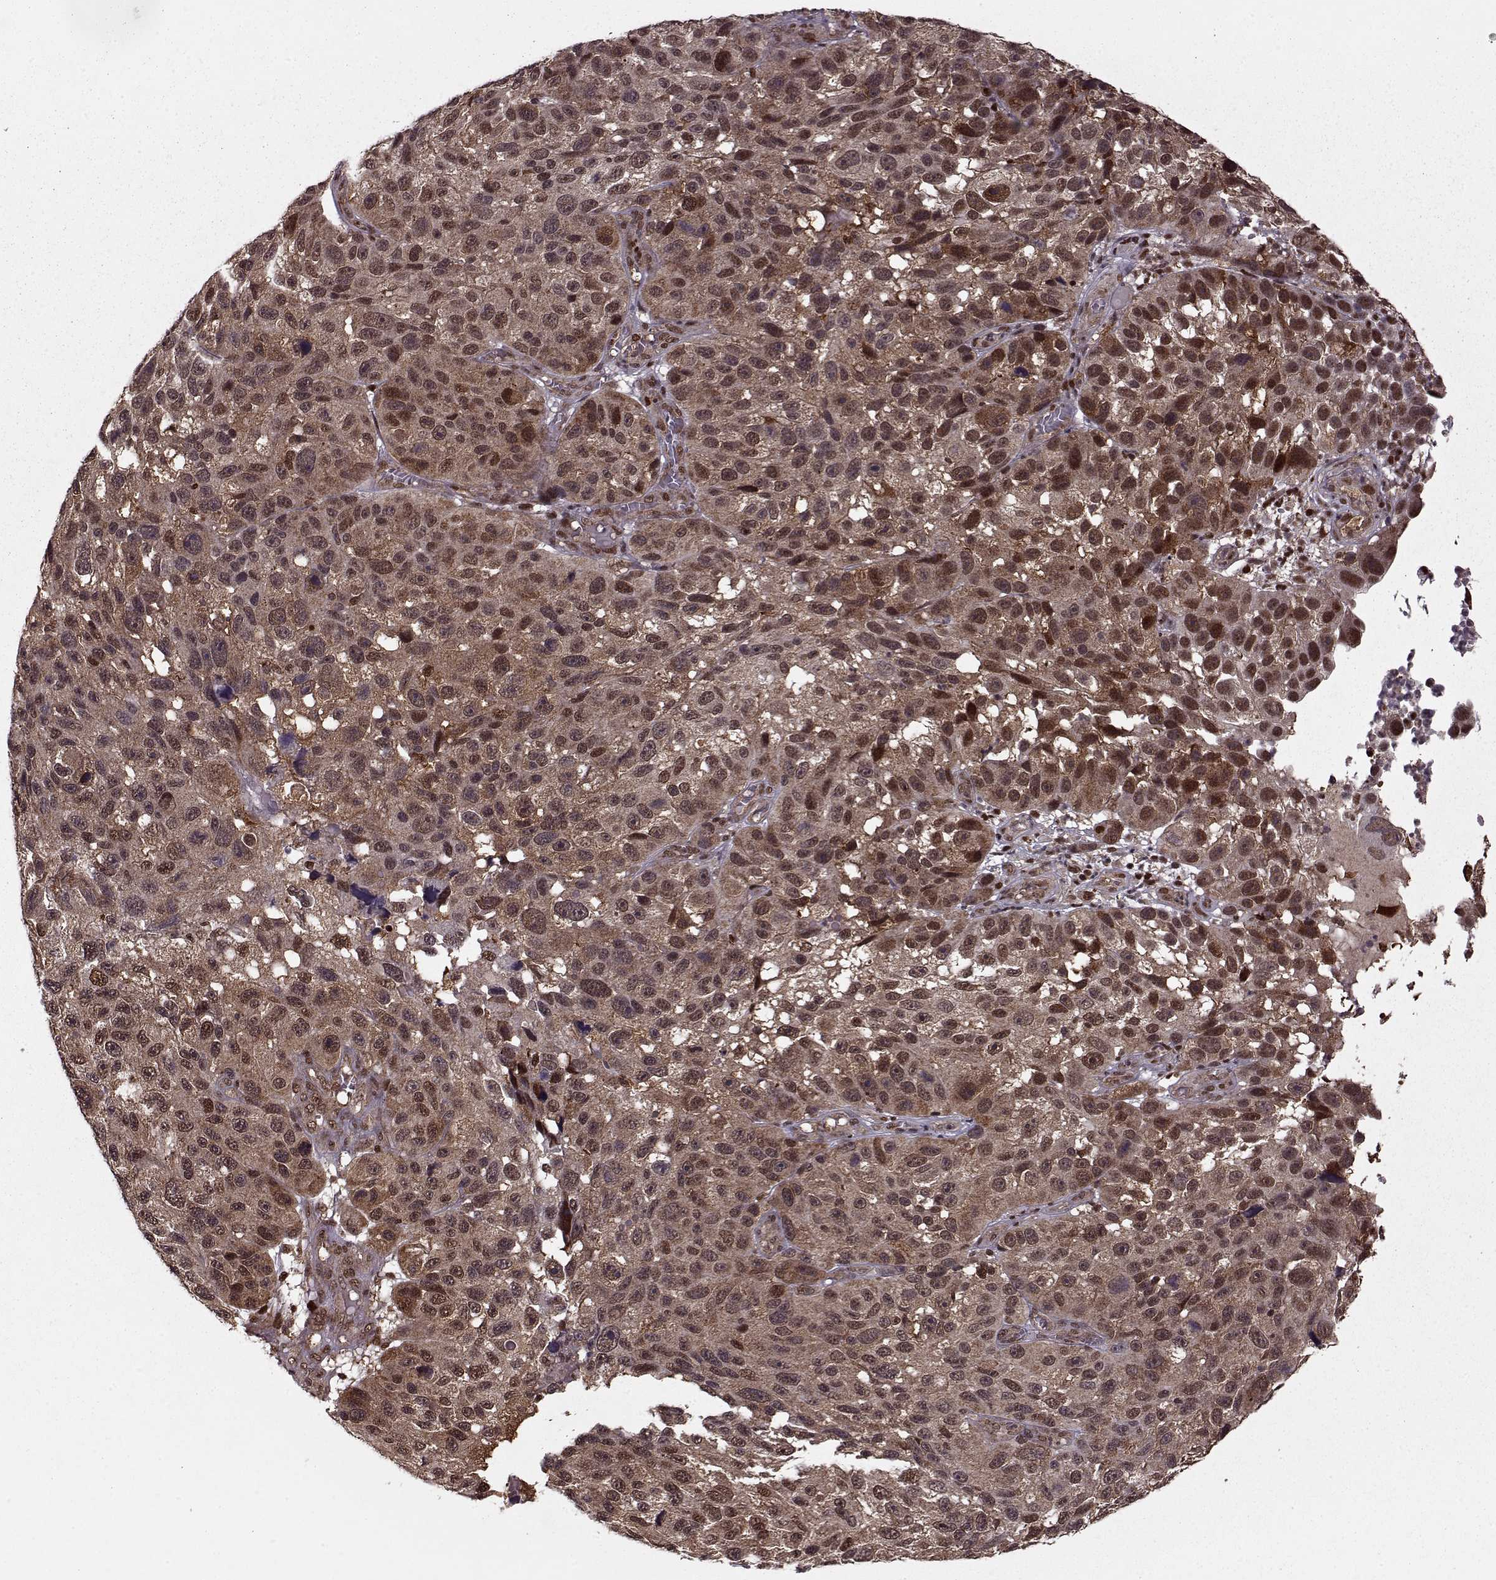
{"staining": {"intensity": "moderate", "quantity": ">75%", "location": "cytoplasmic/membranous,nuclear"}, "tissue": "melanoma", "cell_type": "Tumor cells", "image_type": "cancer", "snomed": [{"axis": "morphology", "description": "Malignant melanoma, NOS"}, {"axis": "topography", "description": "Skin"}], "caption": "Melanoma tissue shows moderate cytoplasmic/membranous and nuclear expression in approximately >75% of tumor cells, visualized by immunohistochemistry. Nuclei are stained in blue.", "gene": "PSMA7", "patient": {"sex": "male", "age": 53}}